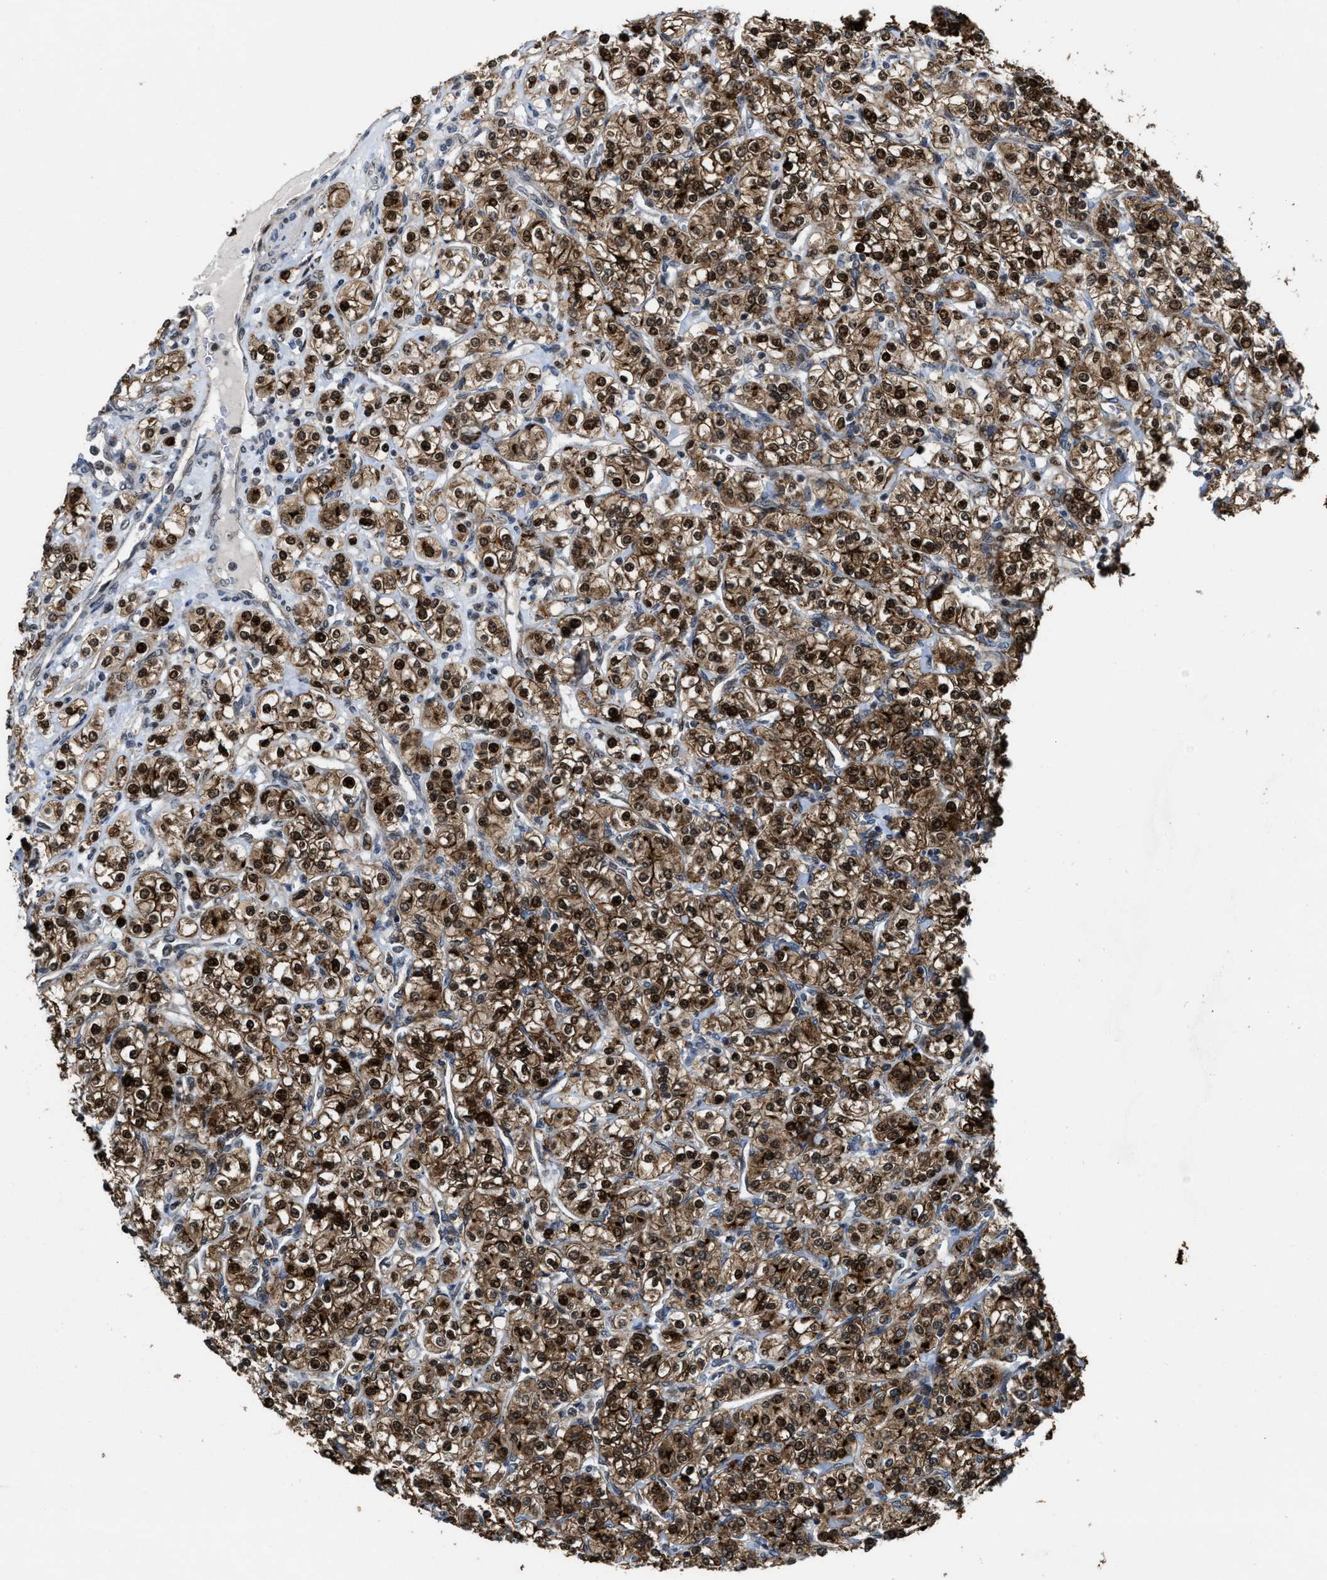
{"staining": {"intensity": "strong", "quantity": ">75%", "location": "cytoplasmic/membranous,nuclear"}, "tissue": "renal cancer", "cell_type": "Tumor cells", "image_type": "cancer", "snomed": [{"axis": "morphology", "description": "Adenocarcinoma, NOS"}, {"axis": "topography", "description": "Kidney"}], "caption": "Adenocarcinoma (renal) was stained to show a protein in brown. There is high levels of strong cytoplasmic/membranous and nuclear positivity in about >75% of tumor cells. Nuclei are stained in blue.", "gene": "ZNF250", "patient": {"sex": "male", "age": 77}}